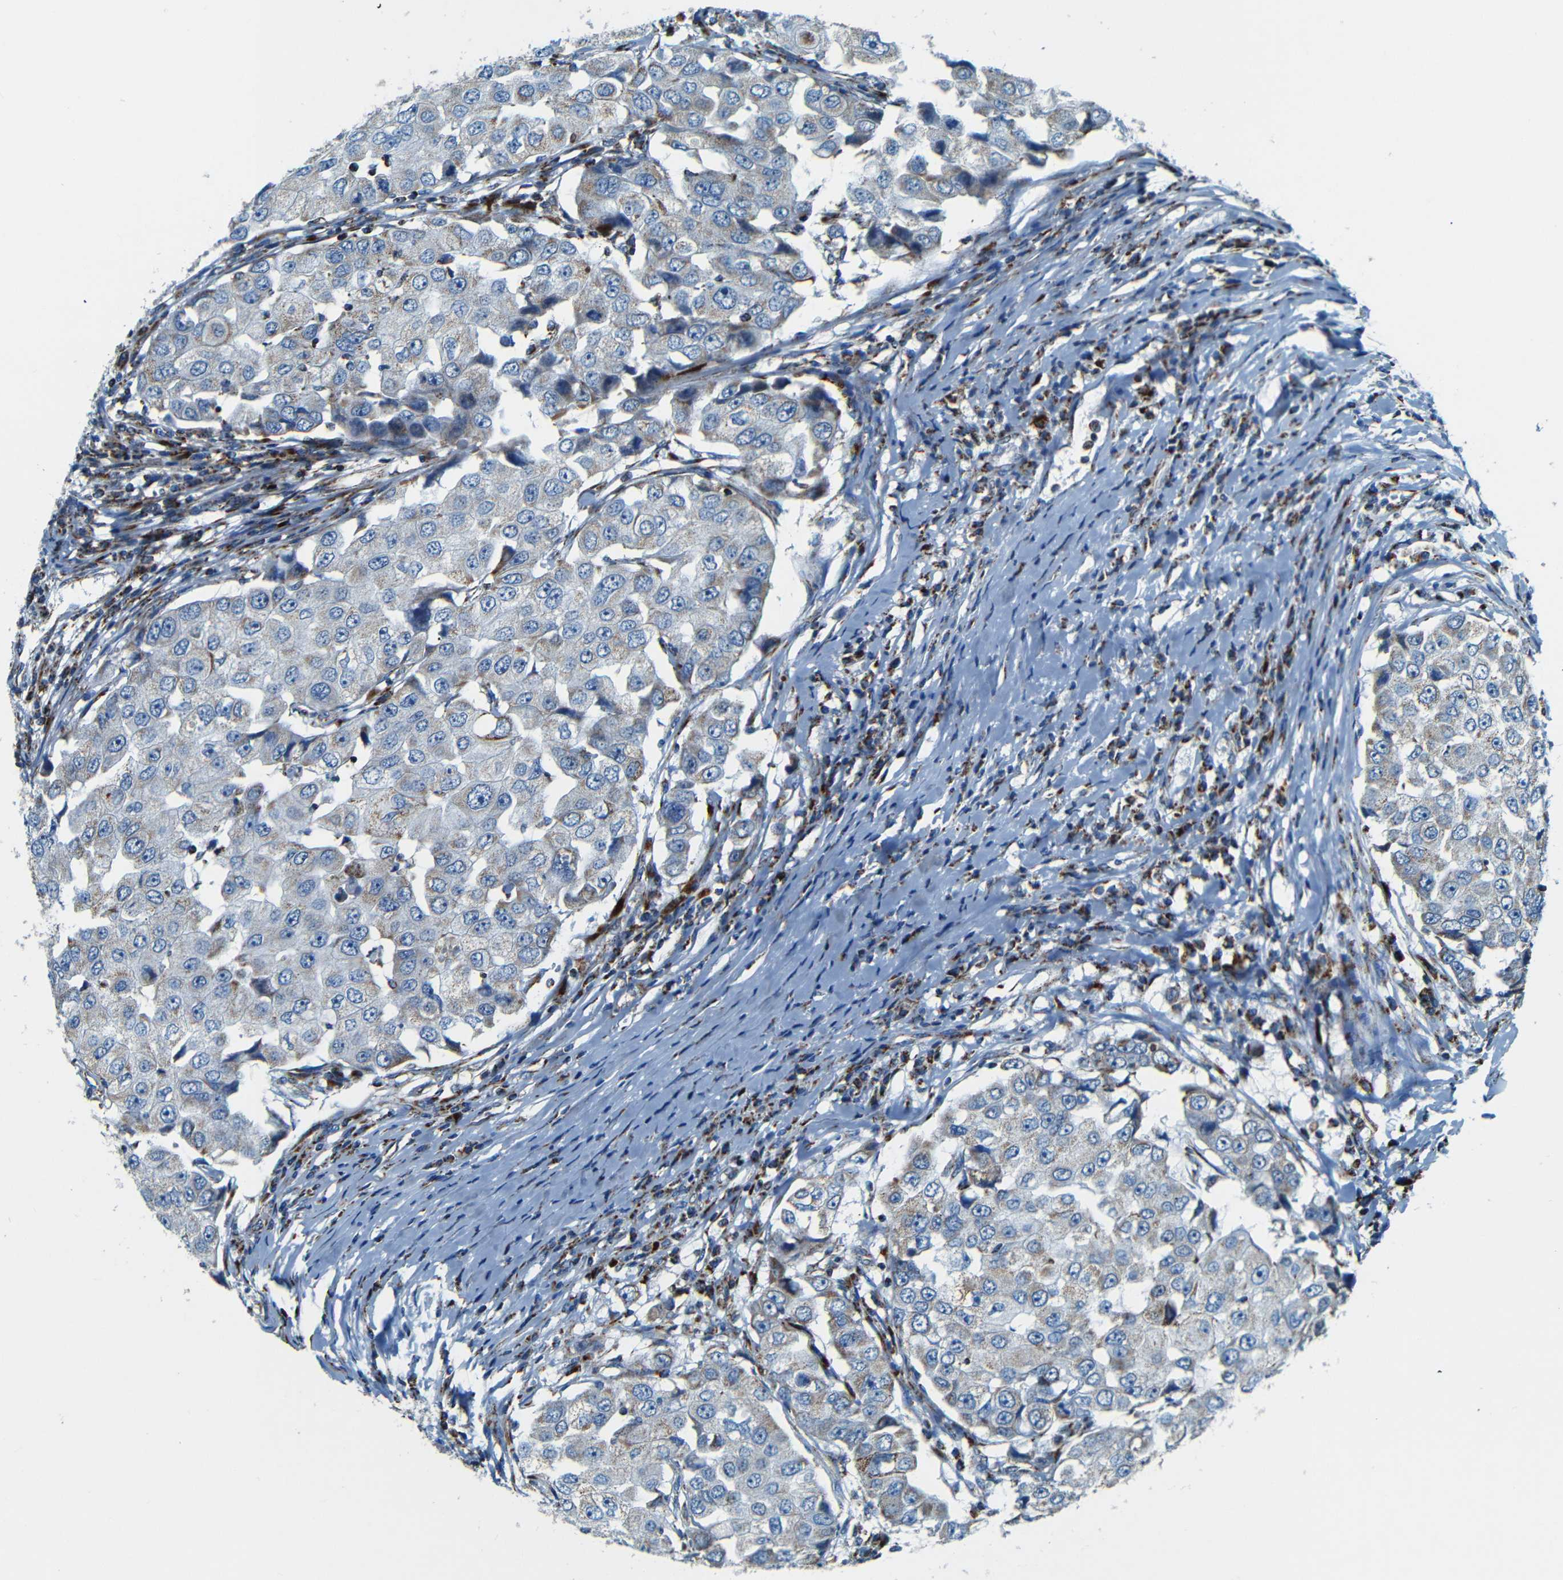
{"staining": {"intensity": "weak", "quantity": "25%-75%", "location": "cytoplasmic/membranous"}, "tissue": "breast cancer", "cell_type": "Tumor cells", "image_type": "cancer", "snomed": [{"axis": "morphology", "description": "Duct carcinoma"}, {"axis": "topography", "description": "Breast"}], "caption": "A brown stain highlights weak cytoplasmic/membranous expression of a protein in breast cancer (infiltrating ductal carcinoma) tumor cells.", "gene": "WSCD2", "patient": {"sex": "female", "age": 27}}